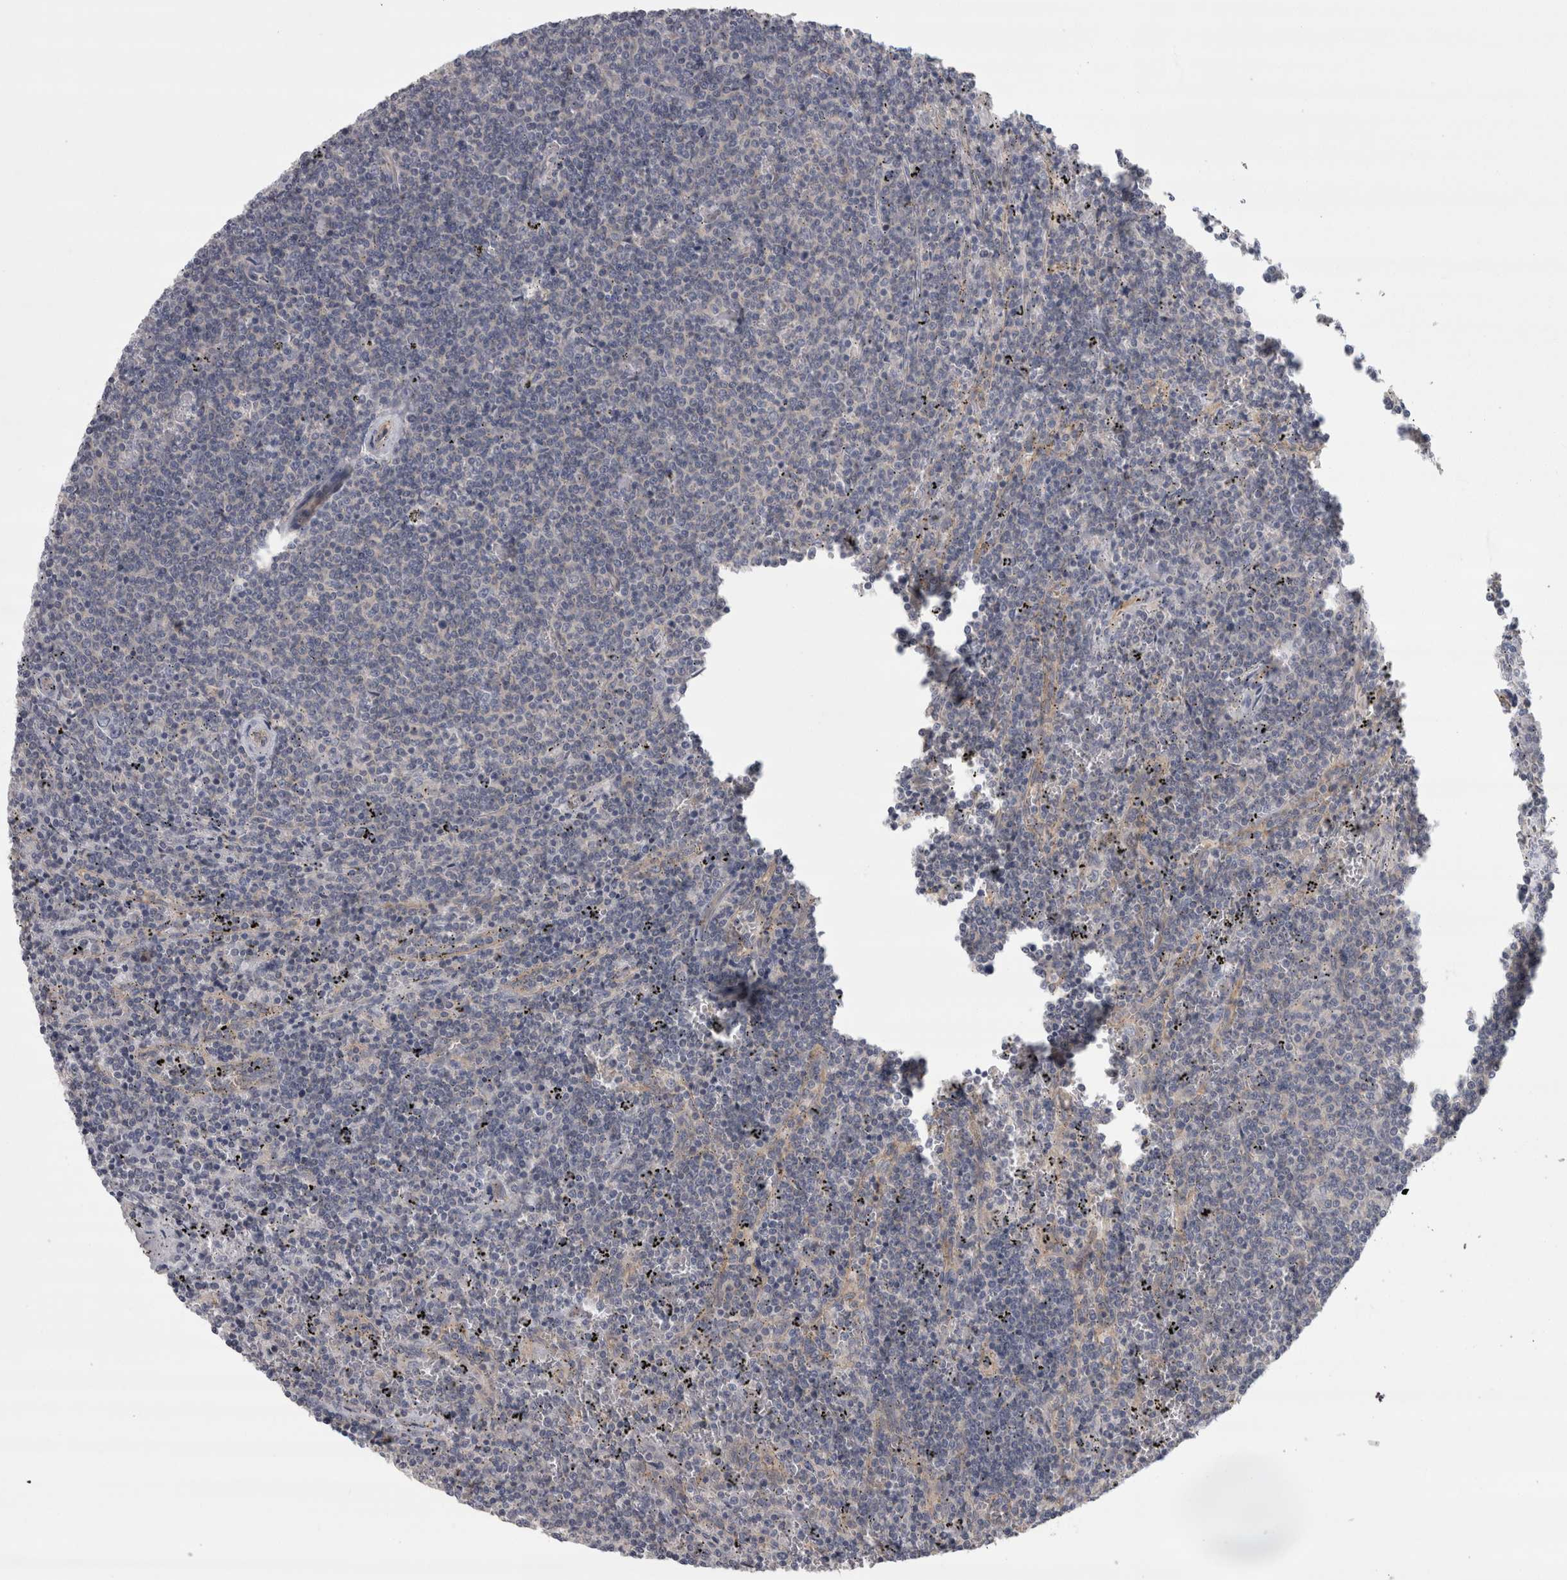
{"staining": {"intensity": "negative", "quantity": "none", "location": "none"}, "tissue": "lymphoma", "cell_type": "Tumor cells", "image_type": "cancer", "snomed": [{"axis": "morphology", "description": "Malignant lymphoma, non-Hodgkin's type, Low grade"}, {"axis": "topography", "description": "Spleen"}], "caption": "IHC of human low-grade malignant lymphoma, non-Hodgkin's type demonstrates no expression in tumor cells. (Stains: DAB (3,3'-diaminobenzidine) IHC with hematoxylin counter stain, Microscopy: brightfield microscopy at high magnification).", "gene": "LYZL6", "patient": {"sex": "female", "age": 50}}